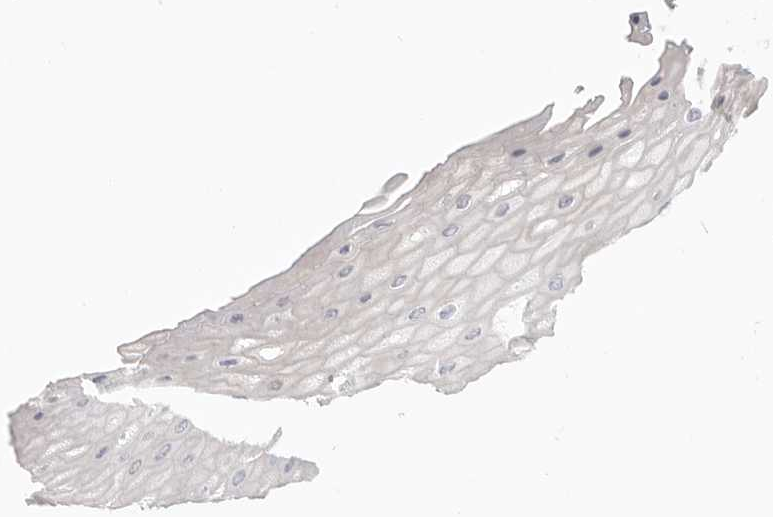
{"staining": {"intensity": "weak", "quantity": "25%-75%", "location": "cytoplasmic/membranous"}, "tissue": "cervix", "cell_type": "Glandular cells", "image_type": "normal", "snomed": [{"axis": "morphology", "description": "Normal tissue, NOS"}, {"axis": "topography", "description": "Cervix"}], "caption": "Immunohistochemical staining of normal cervix shows weak cytoplasmic/membranous protein positivity in about 25%-75% of glandular cells. The protein is stained brown, and the nuclei are stained in blue (DAB (3,3'-diaminobenzidine) IHC with brightfield microscopy, high magnification).", "gene": "STAB2", "patient": {"sex": "female", "age": 55}}